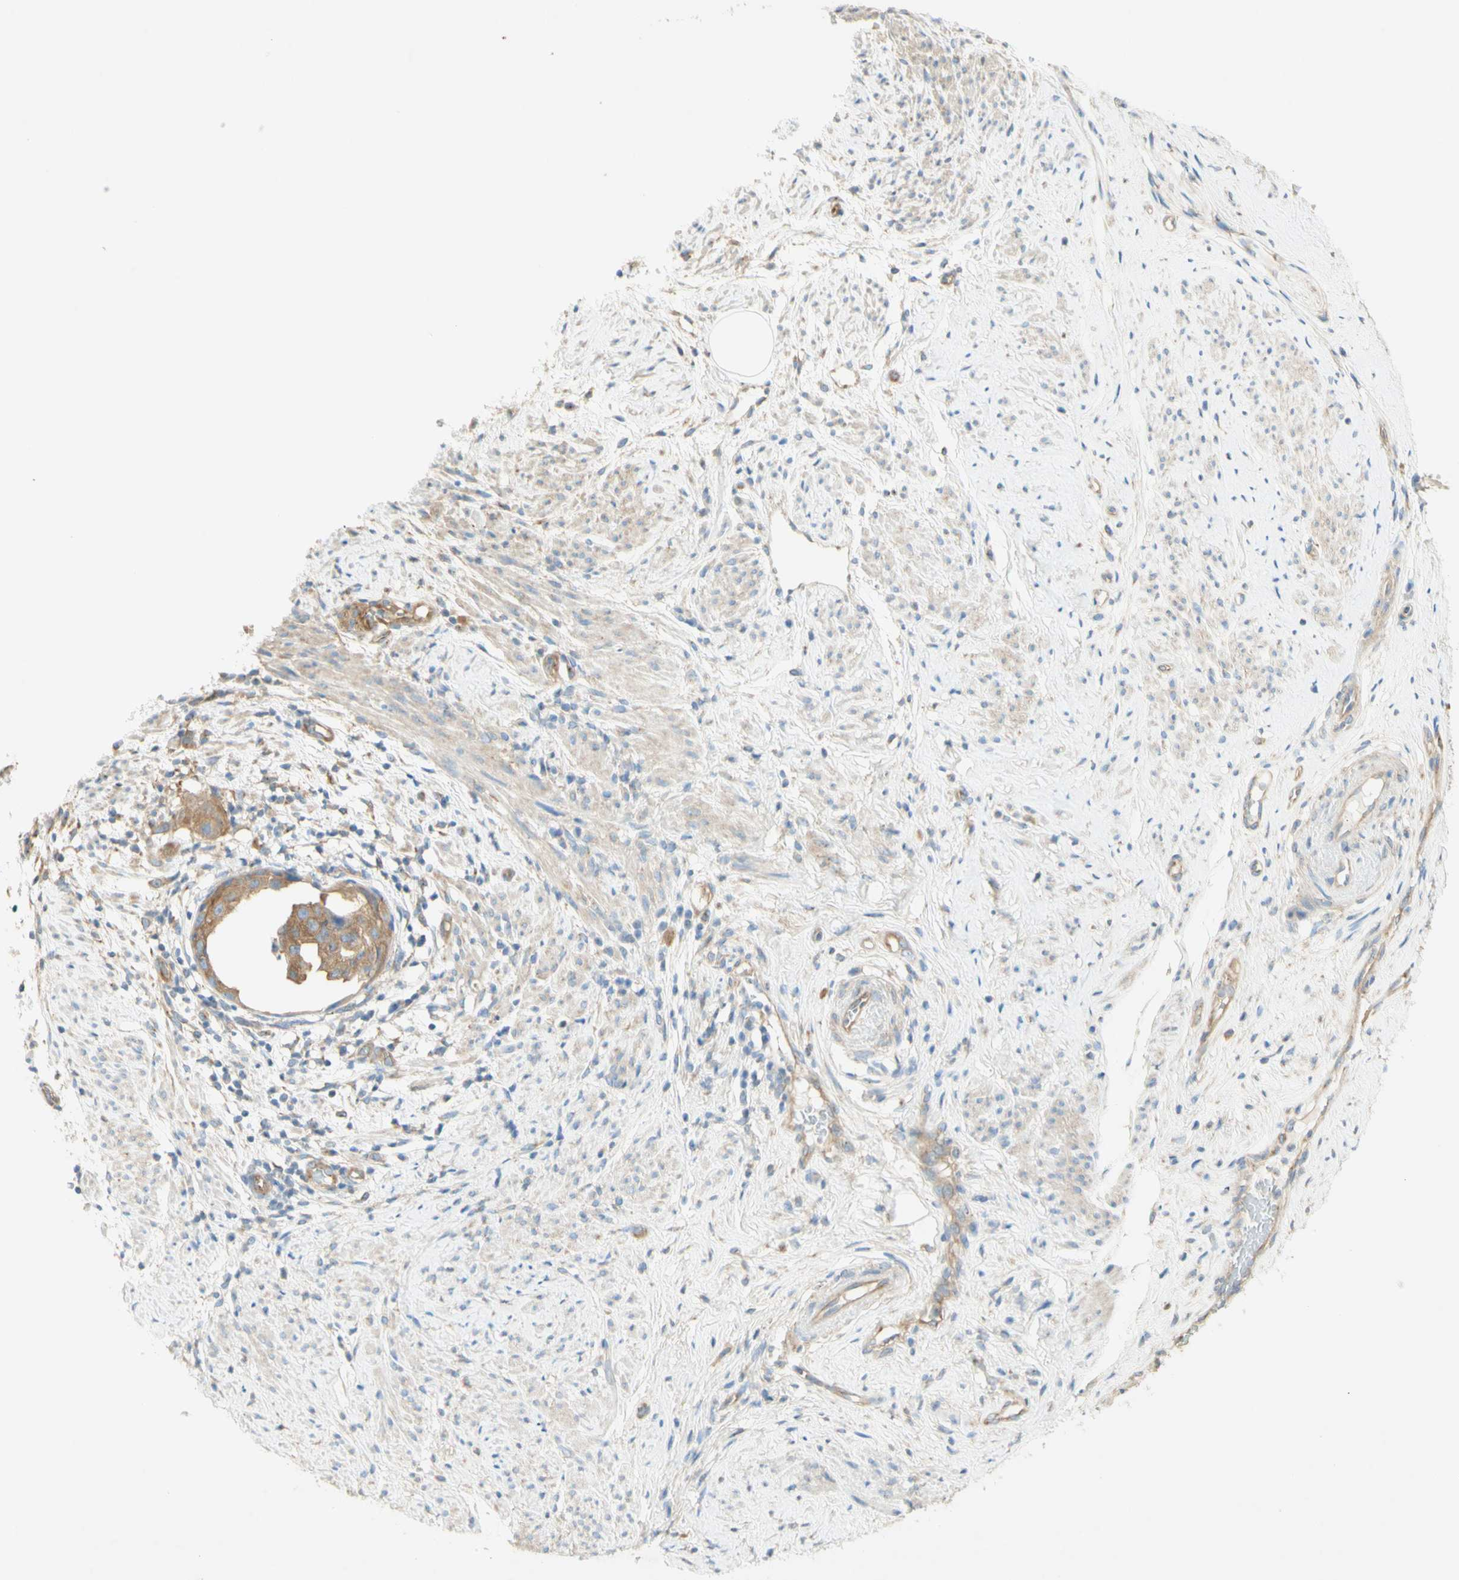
{"staining": {"intensity": "moderate", "quantity": ">75%", "location": "cytoplasmic/membranous"}, "tissue": "endometrial cancer", "cell_type": "Tumor cells", "image_type": "cancer", "snomed": [{"axis": "morphology", "description": "Adenocarcinoma, NOS"}, {"axis": "topography", "description": "Endometrium"}], "caption": "Moderate cytoplasmic/membranous staining for a protein is appreciated in about >75% of tumor cells of endometrial cancer using immunohistochemistry (IHC).", "gene": "DYNC1H1", "patient": {"sex": "female", "age": 85}}